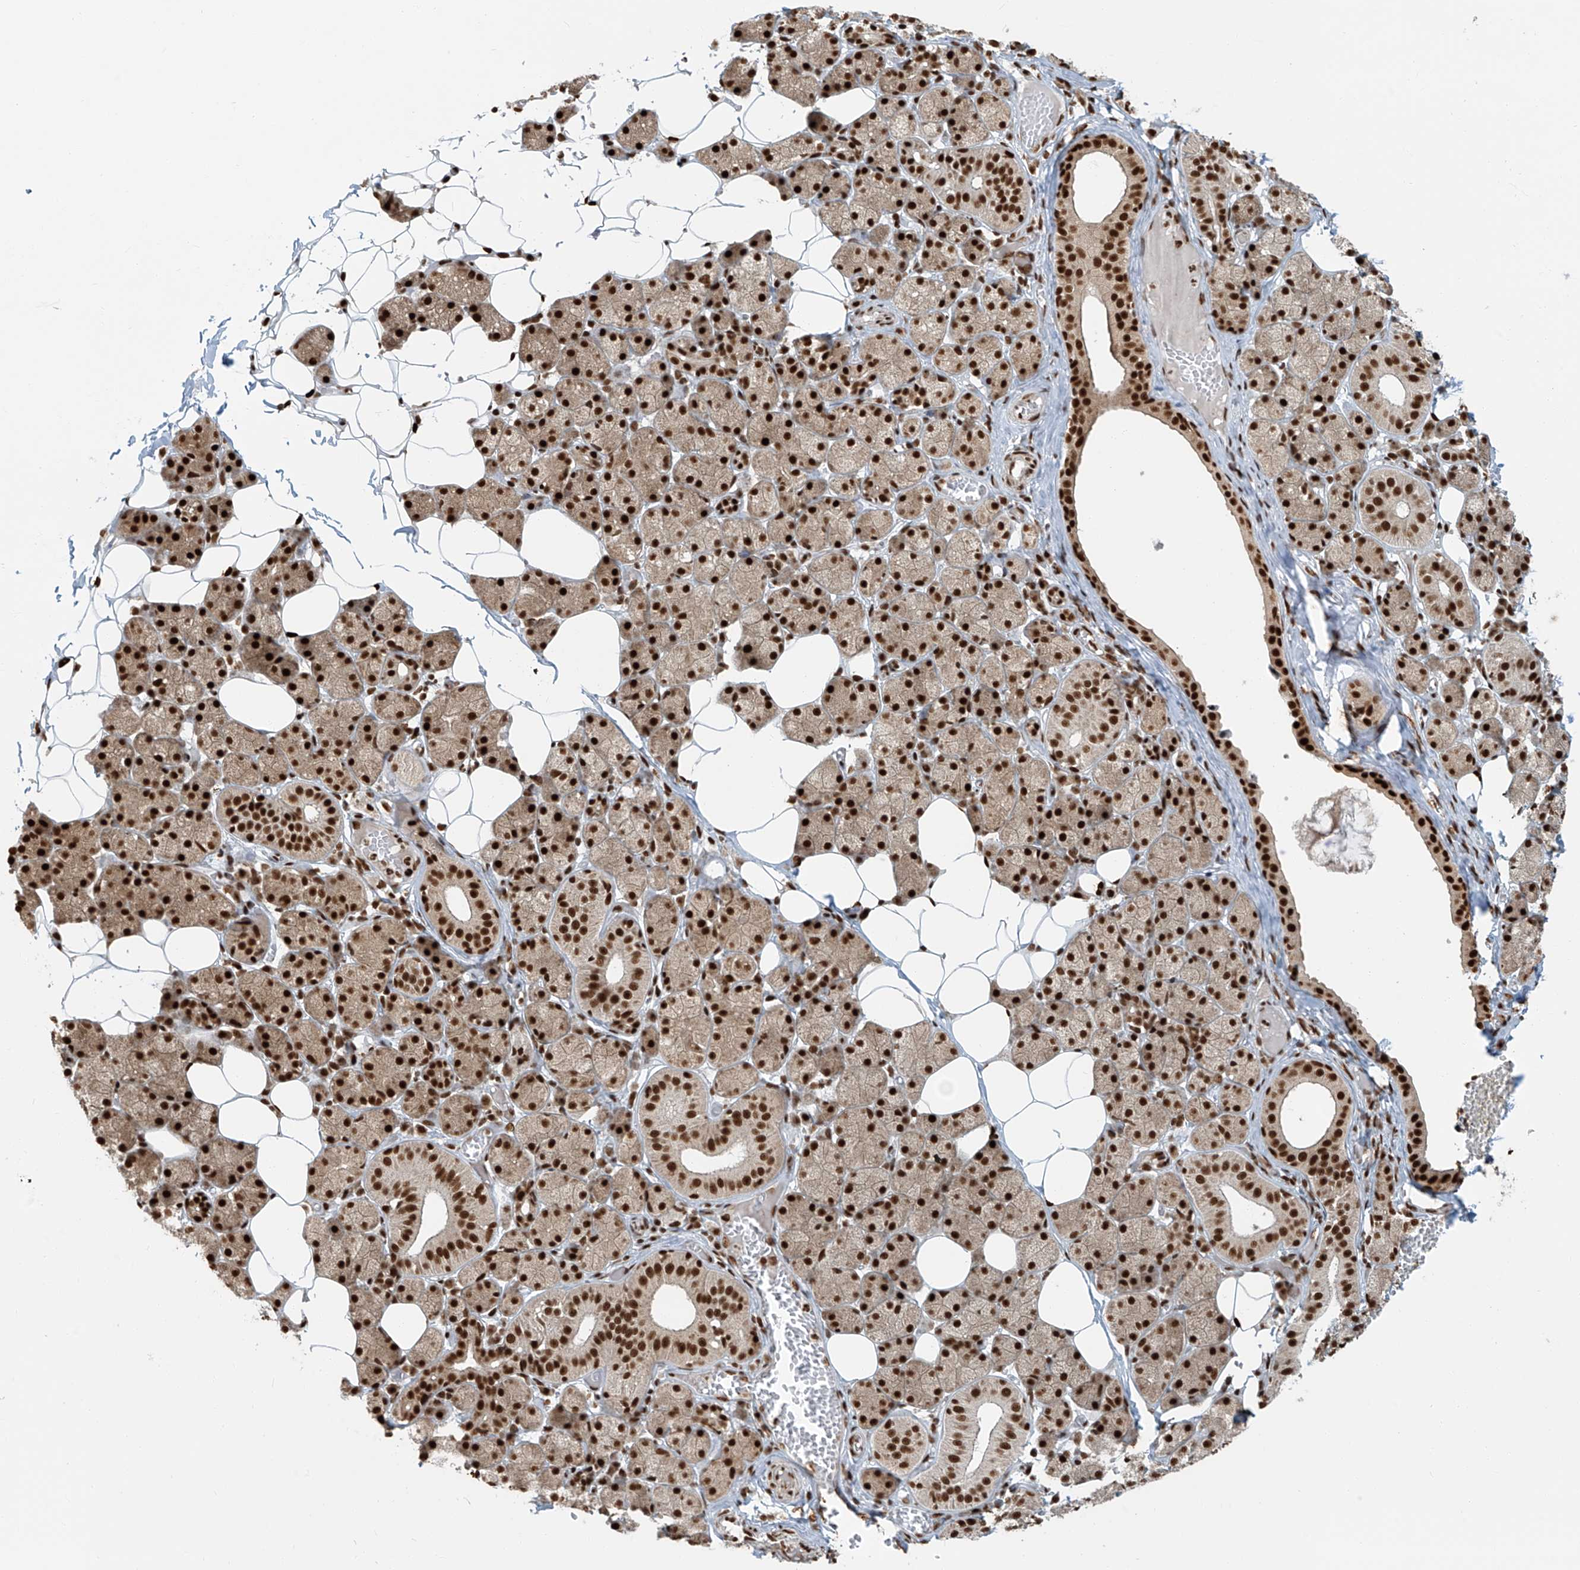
{"staining": {"intensity": "strong", "quantity": ">75%", "location": "cytoplasmic/membranous,nuclear"}, "tissue": "salivary gland", "cell_type": "Glandular cells", "image_type": "normal", "snomed": [{"axis": "morphology", "description": "Normal tissue, NOS"}, {"axis": "topography", "description": "Salivary gland"}], "caption": "High-magnification brightfield microscopy of benign salivary gland stained with DAB (brown) and counterstained with hematoxylin (blue). glandular cells exhibit strong cytoplasmic/membranous,nuclear expression is seen in about>75% of cells. (brown staining indicates protein expression, while blue staining denotes nuclei).", "gene": "FAM193B", "patient": {"sex": "female", "age": 33}}